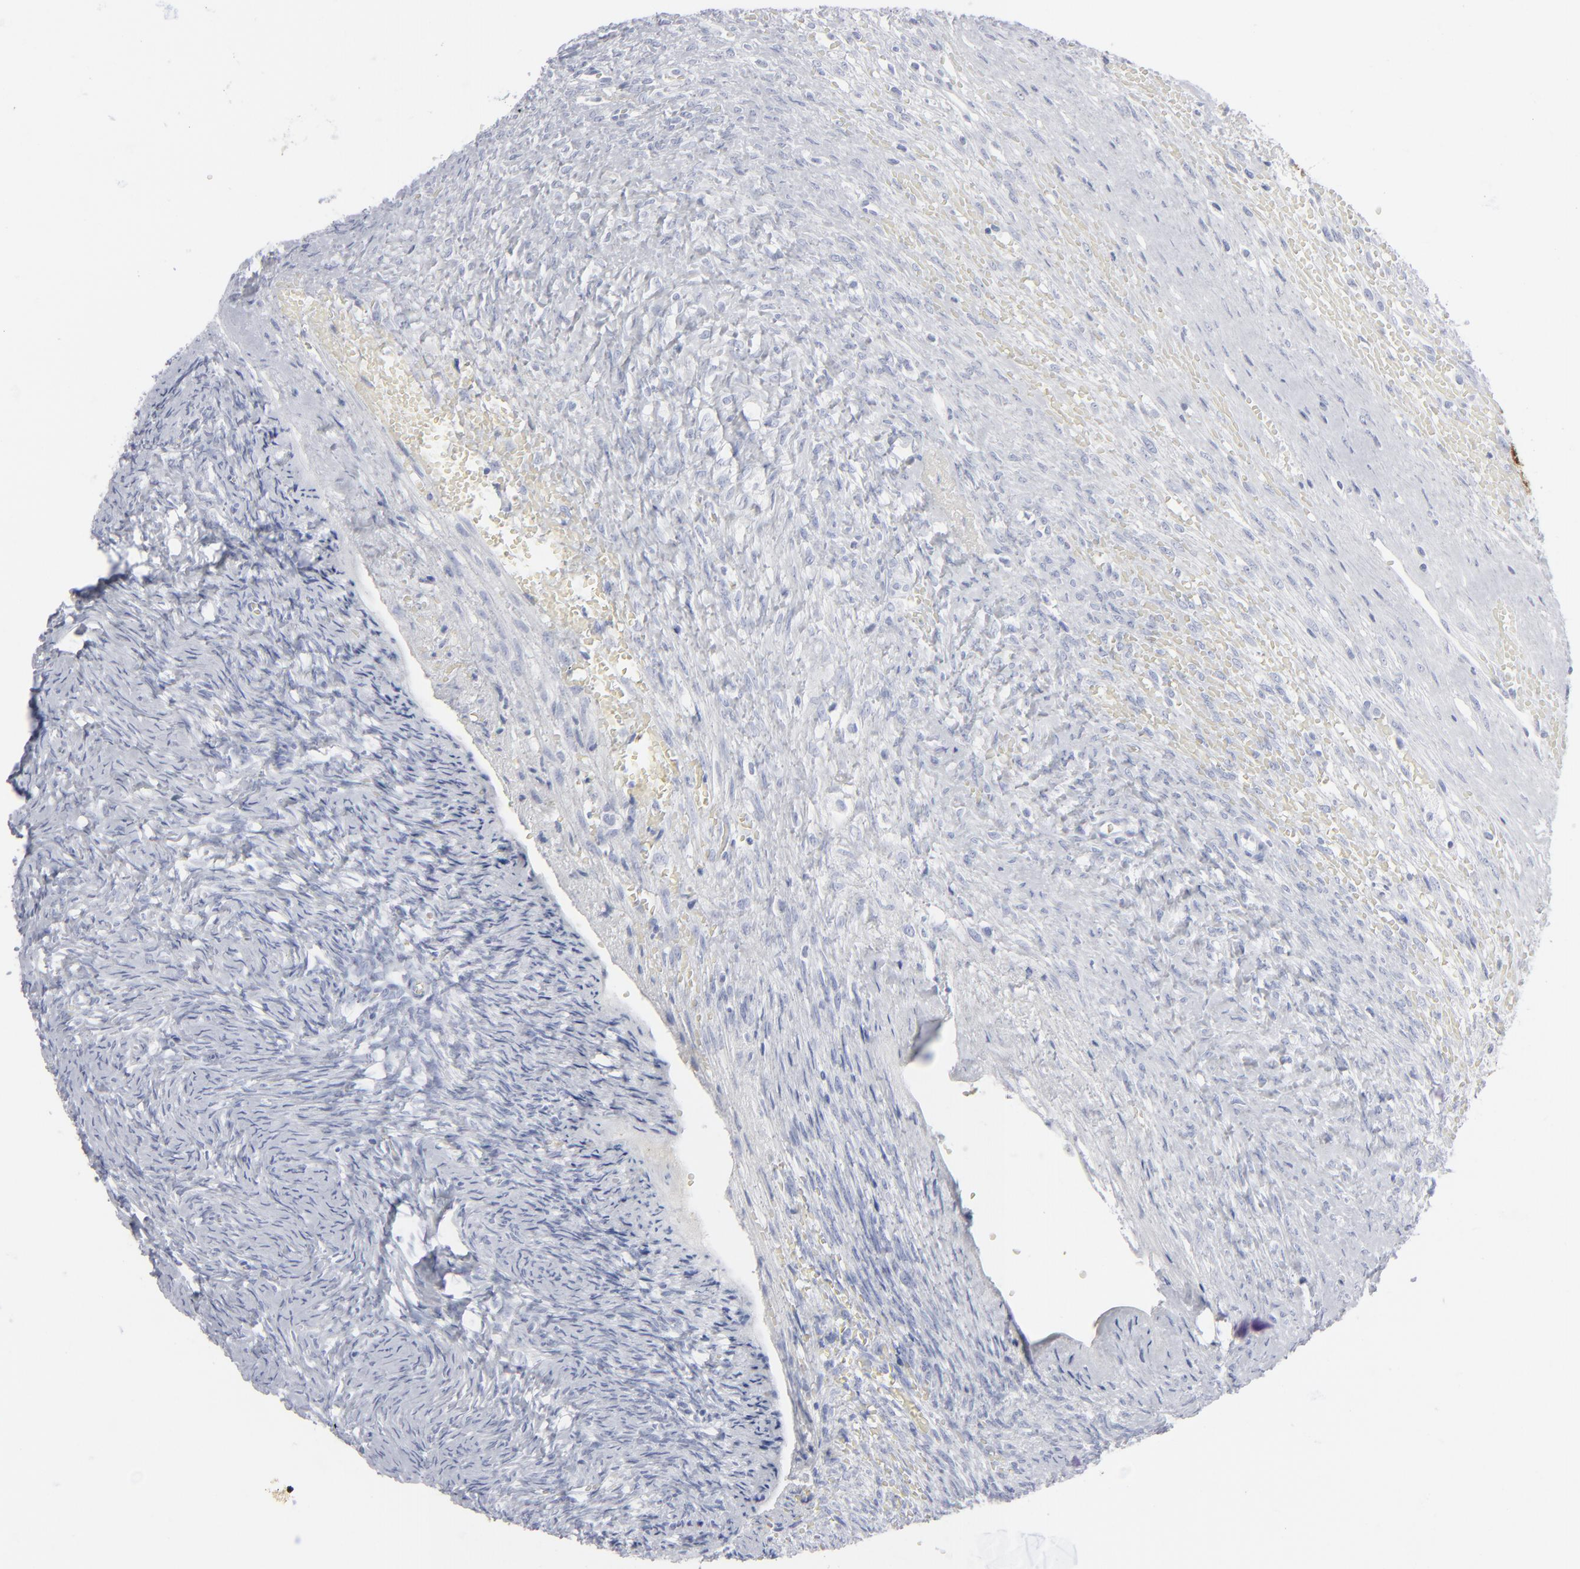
{"staining": {"intensity": "negative", "quantity": "none", "location": "none"}, "tissue": "ovary", "cell_type": "Follicle cells", "image_type": "normal", "snomed": [{"axis": "morphology", "description": "Normal tissue, NOS"}, {"axis": "topography", "description": "Ovary"}], "caption": "This is a histopathology image of immunohistochemistry (IHC) staining of benign ovary, which shows no staining in follicle cells.", "gene": "MSLN", "patient": {"sex": "female", "age": 56}}